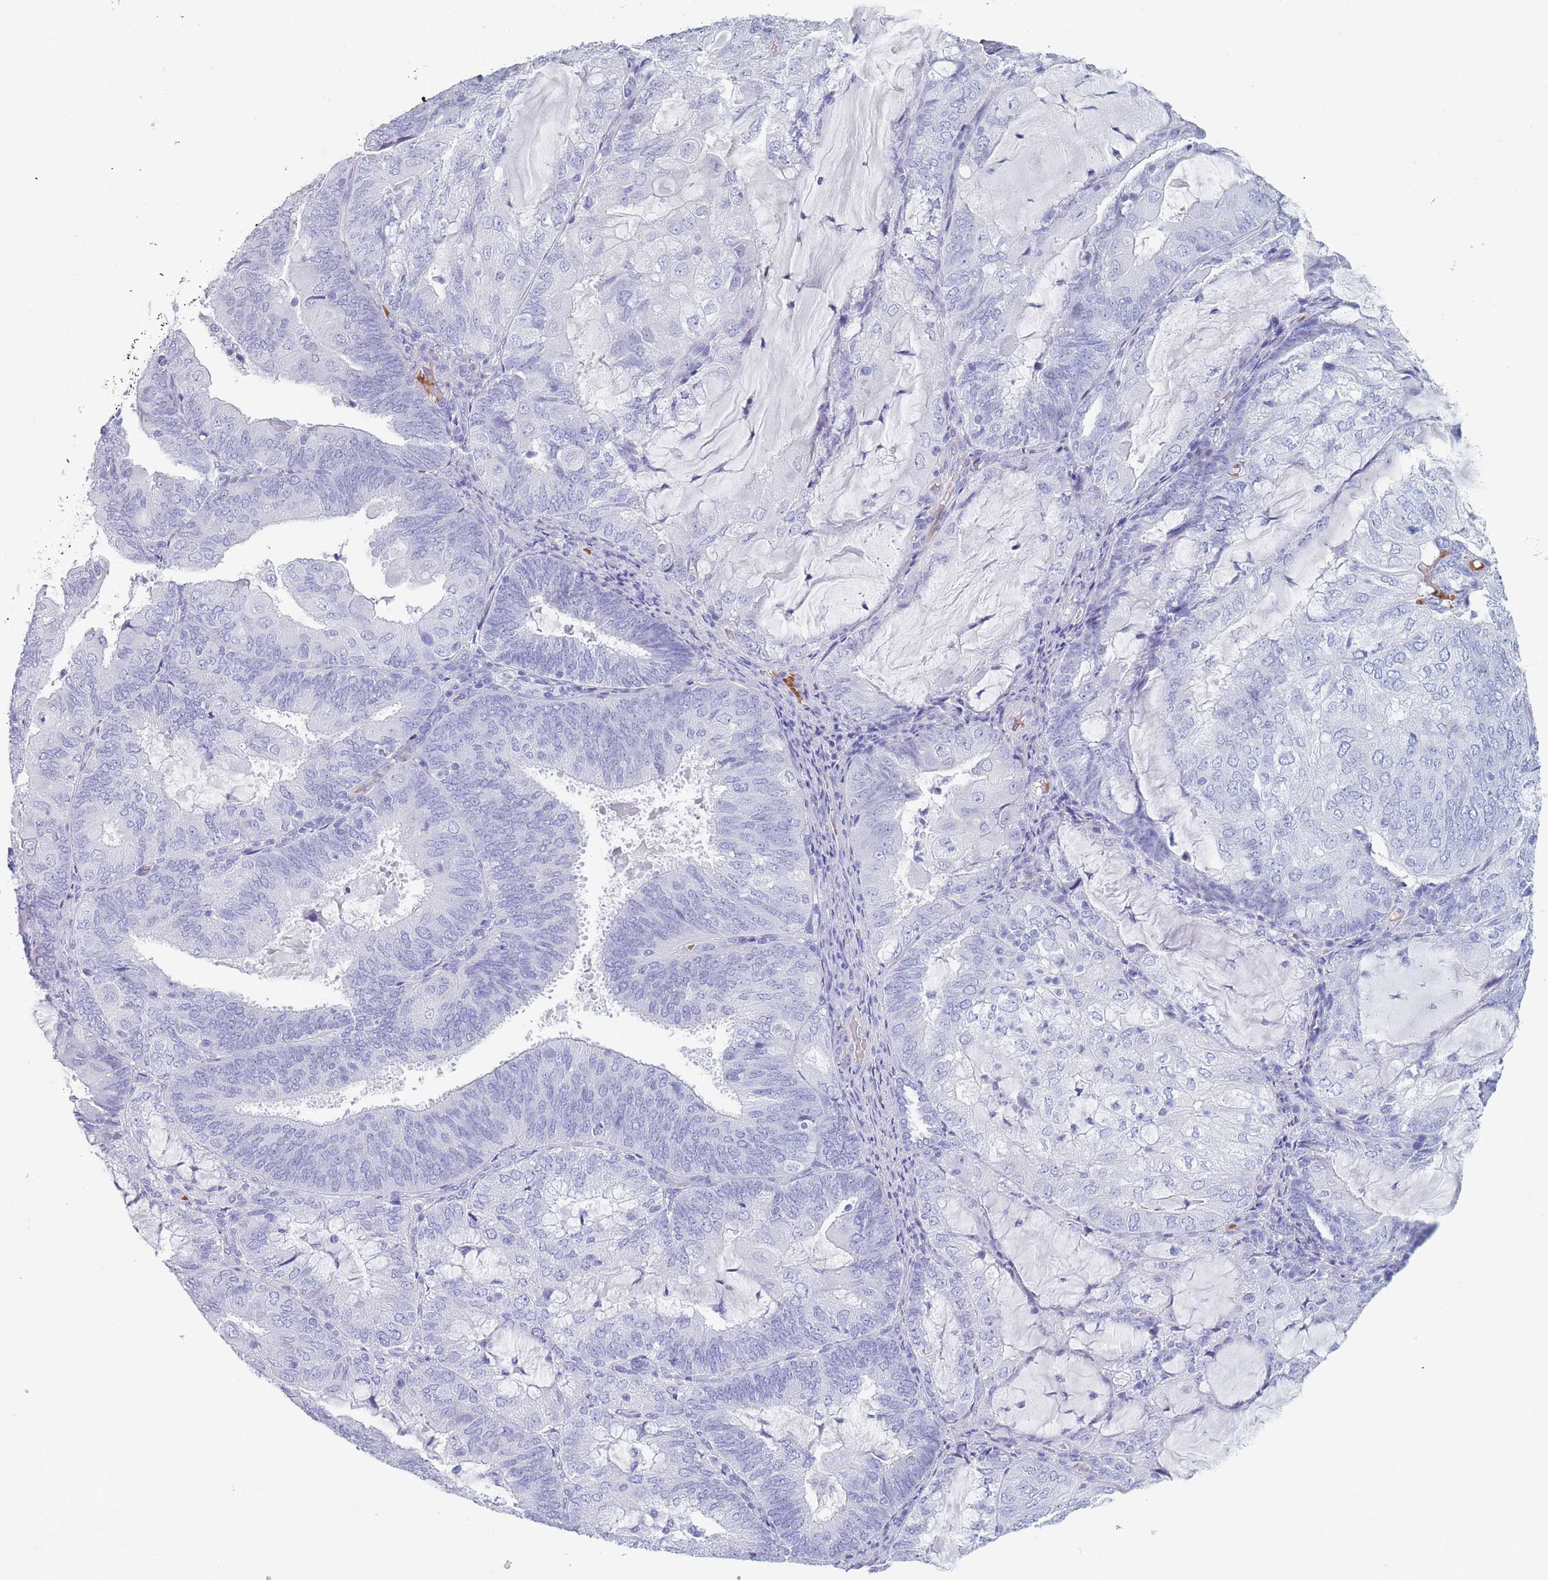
{"staining": {"intensity": "negative", "quantity": "none", "location": "none"}, "tissue": "endometrial cancer", "cell_type": "Tumor cells", "image_type": "cancer", "snomed": [{"axis": "morphology", "description": "Adenocarcinoma, NOS"}, {"axis": "topography", "description": "Endometrium"}], "caption": "Endometrial adenocarcinoma was stained to show a protein in brown. There is no significant staining in tumor cells.", "gene": "OR5D16", "patient": {"sex": "female", "age": 81}}